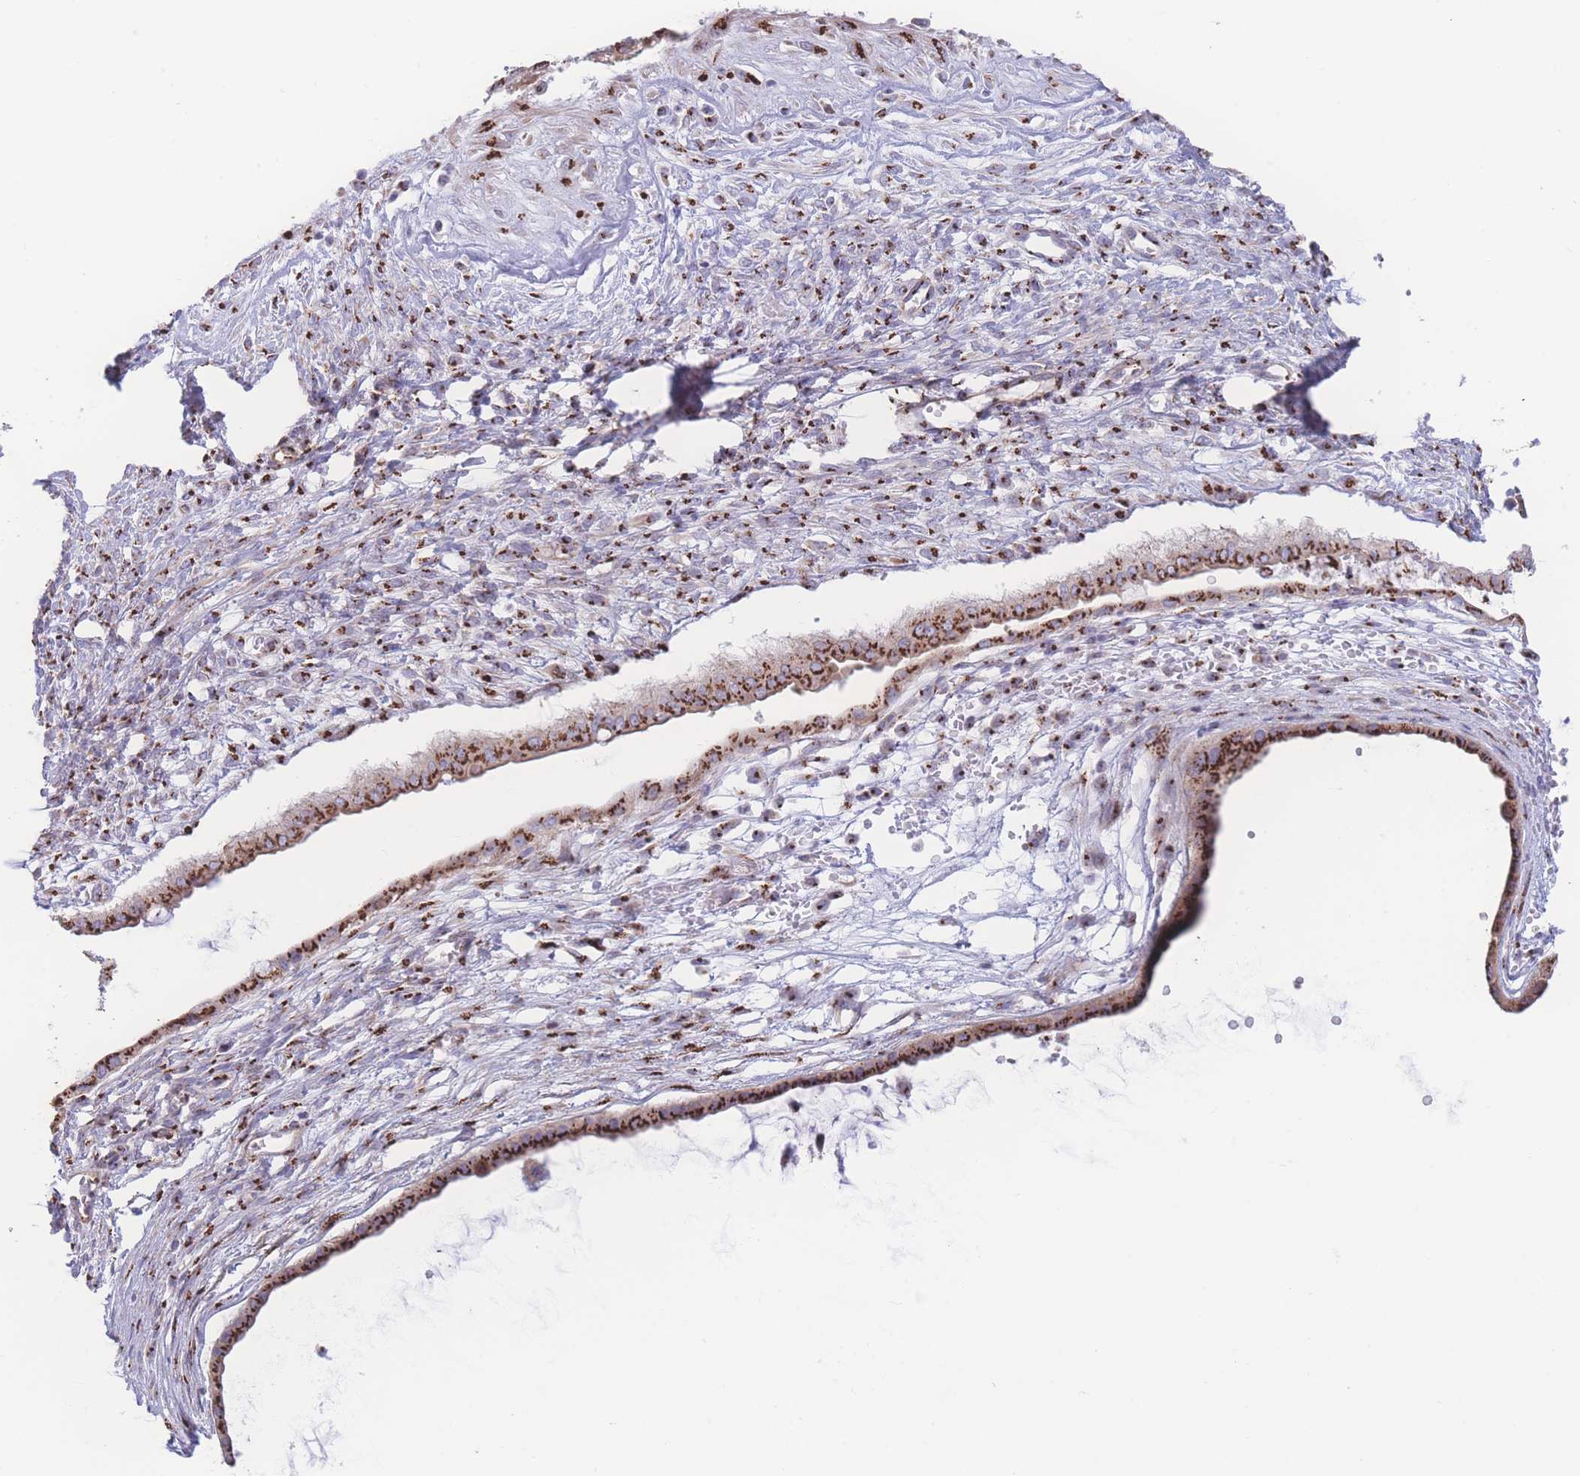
{"staining": {"intensity": "strong", "quantity": ">75%", "location": "cytoplasmic/membranous"}, "tissue": "ovarian cancer", "cell_type": "Tumor cells", "image_type": "cancer", "snomed": [{"axis": "morphology", "description": "Cystadenocarcinoma, mucinous, NOS"}, {"axis": "topography", "description": "Ovary"}], "caption": "DAB immunohistochemical staining of human mucinous cystadenocarcinoma (ovarian) shows strong cytoplasmic/membranous protein staining in approximately >75% of tumor cells.", "gene": "GOLM2", "patient": {"sex": "female", "age": 73}}